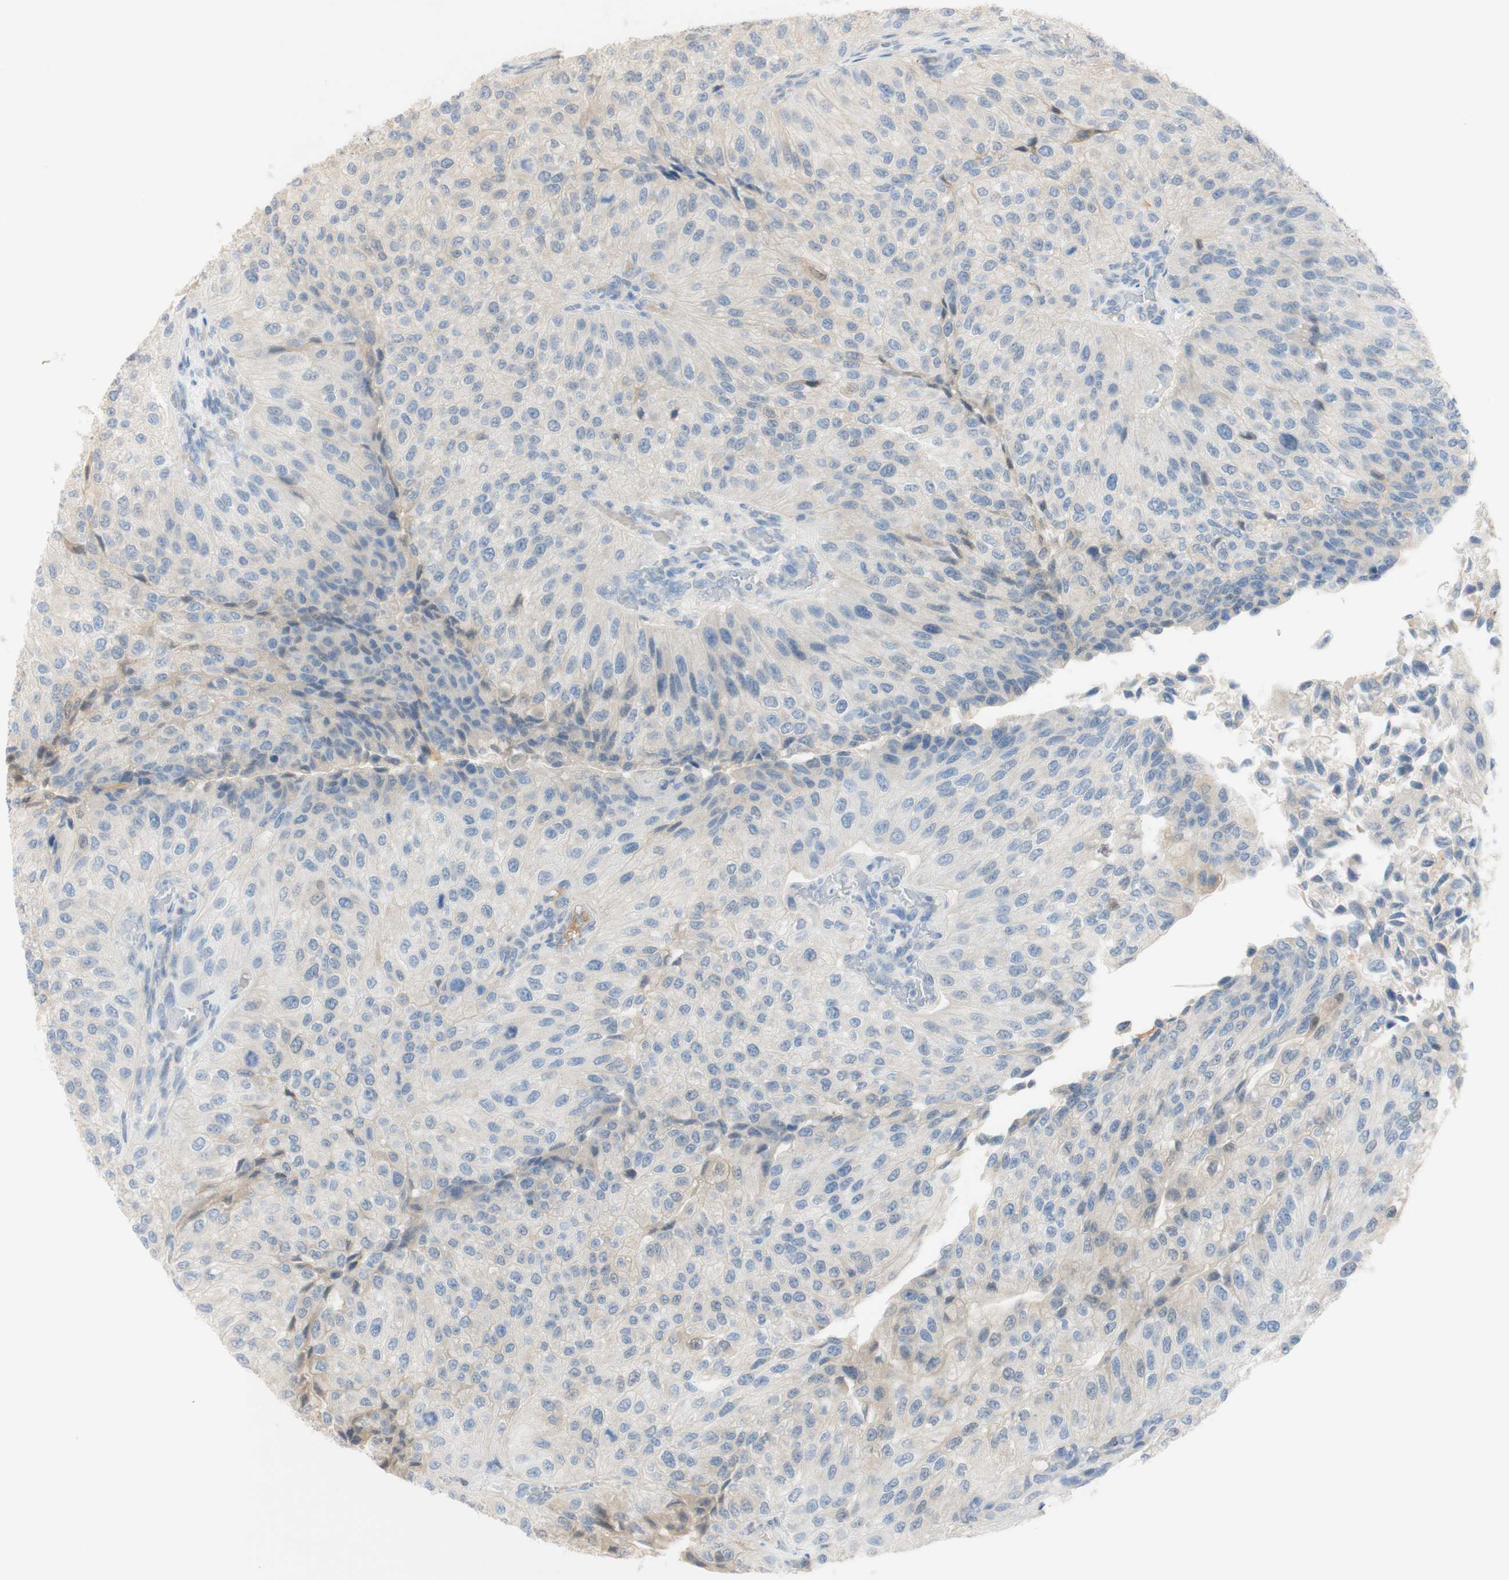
{"staining": {"intensity": "negative", "quantity": "none", "location": "none"}, "tissue": "urothelial cancer", "cell_type": "Tumor cells", "image_type": "cancer", "snomed": [{"axis": "morphology", "description": "Urothelial carcinoma, High grade"}, {"axis": "topography", "description": "Kidney"}, {"axis": "topography", "description": "Urinary bladder"}], "caption": "Histopathology image shows no protein expression in tumor cells of urothelial cancer tissue. The staining was performed using DAB (3,3'-diaminobenzidine) to visualize the protein expression in brown, while the nuclei were stained in blue with hematoxylin (Magnification: 20x).", "gene": "SELENBP1", "patient": {"sex": "male", "age": 77}}